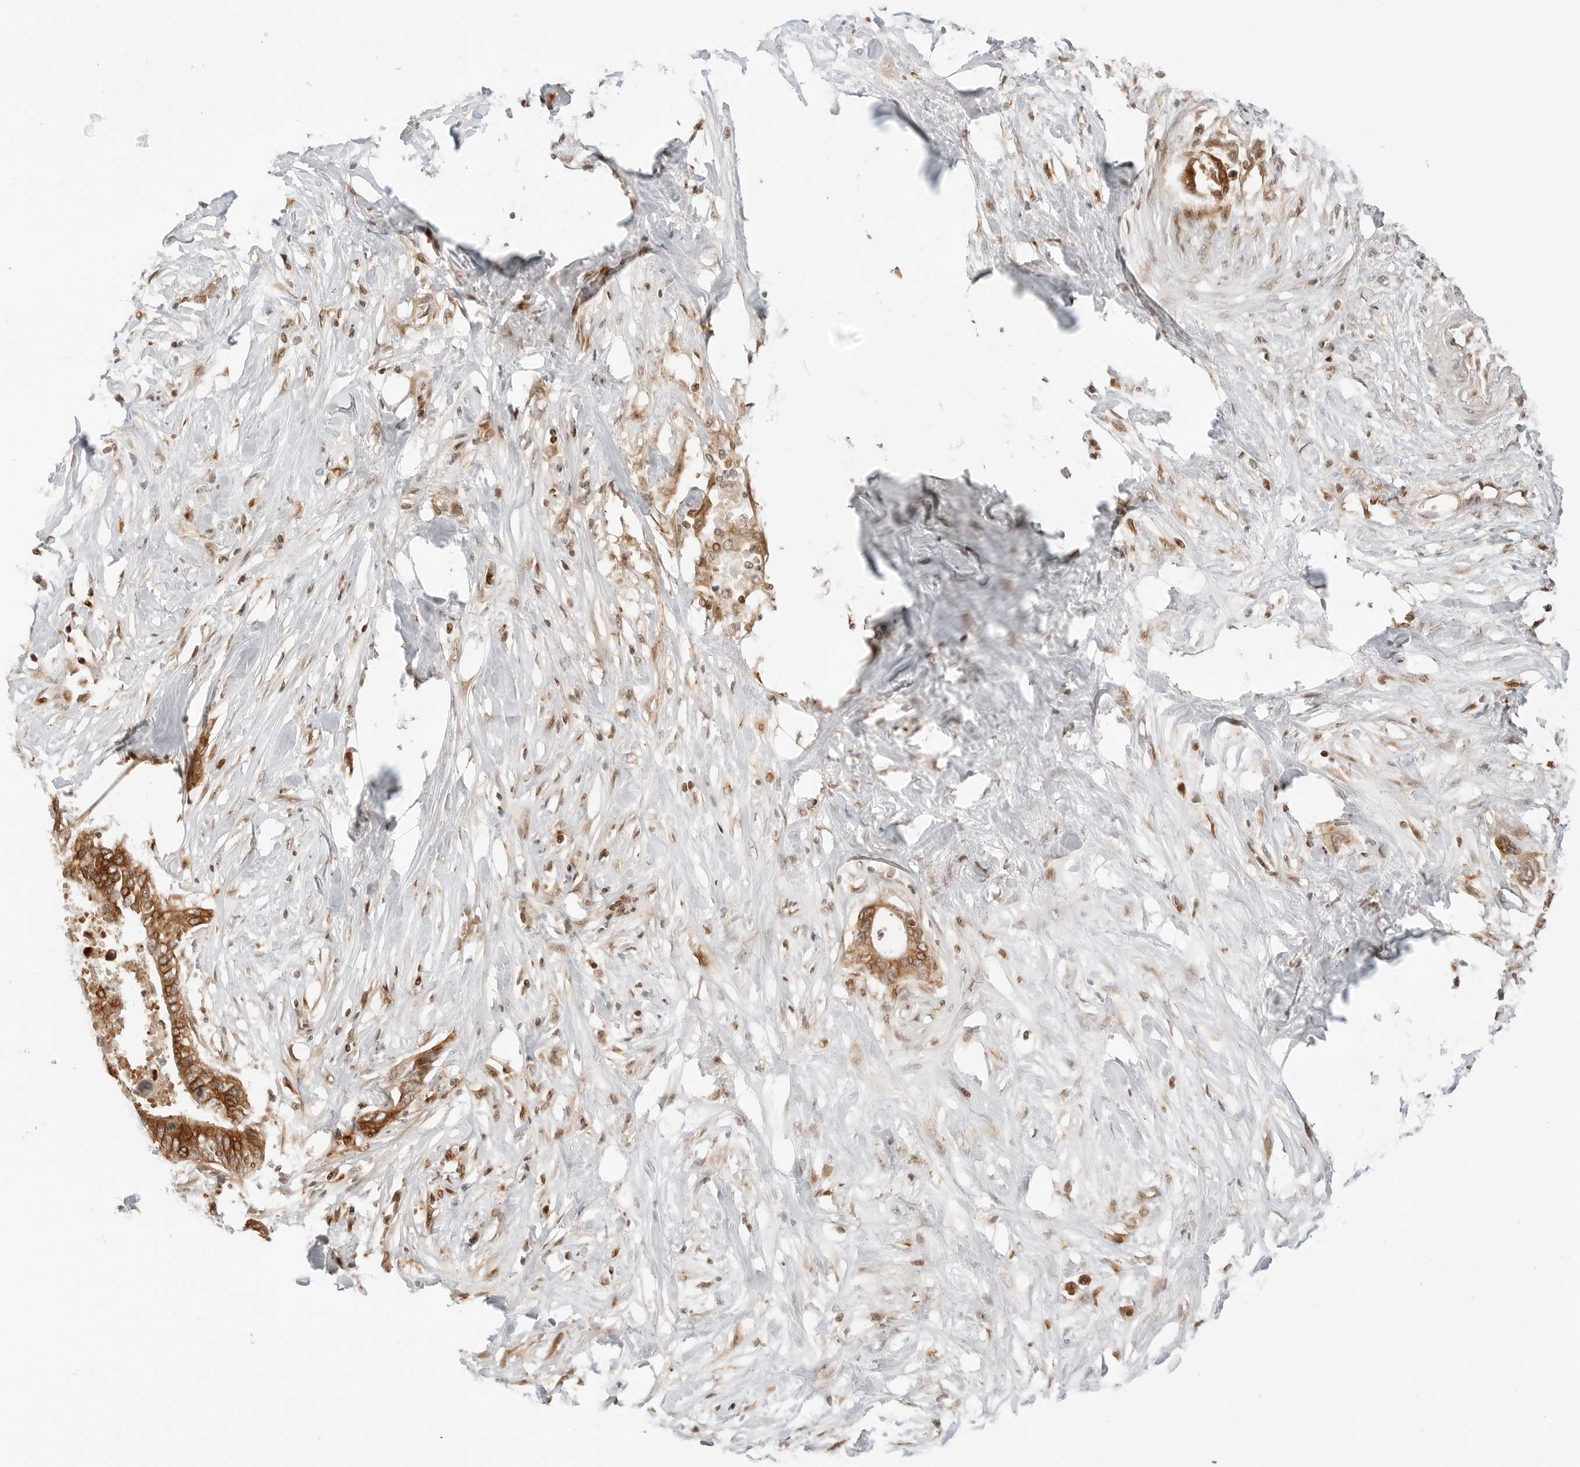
{"staining": {"intensity": "moderate", "quantity": ">75%", "location": "cytoplasmic/membranous"}, "tissue": "pancreatic cancer", "cell_type": "Tumor cells", "image_type": "cancer", "snomed": [{"axis": "morphology", "description": "Normal tissue, NOS"}, {"axis": "morphology", "description": "Adenocarcinoma, NOS"}, {"axis": "topography", "description": "Pancreas"}, {"axis": "topography", "description": "Peripheral nerve tissue"}], "caption": "An immunohistochemistry (IHC) histopathology image of neoplastic tissue is shown. Protein staining in brown shows moderate cytoplasmic/membranous positivity in pancreatic cancer within tumor cells.", "gene": "GEM", "patient": {"sex": "male", "age": 59}}